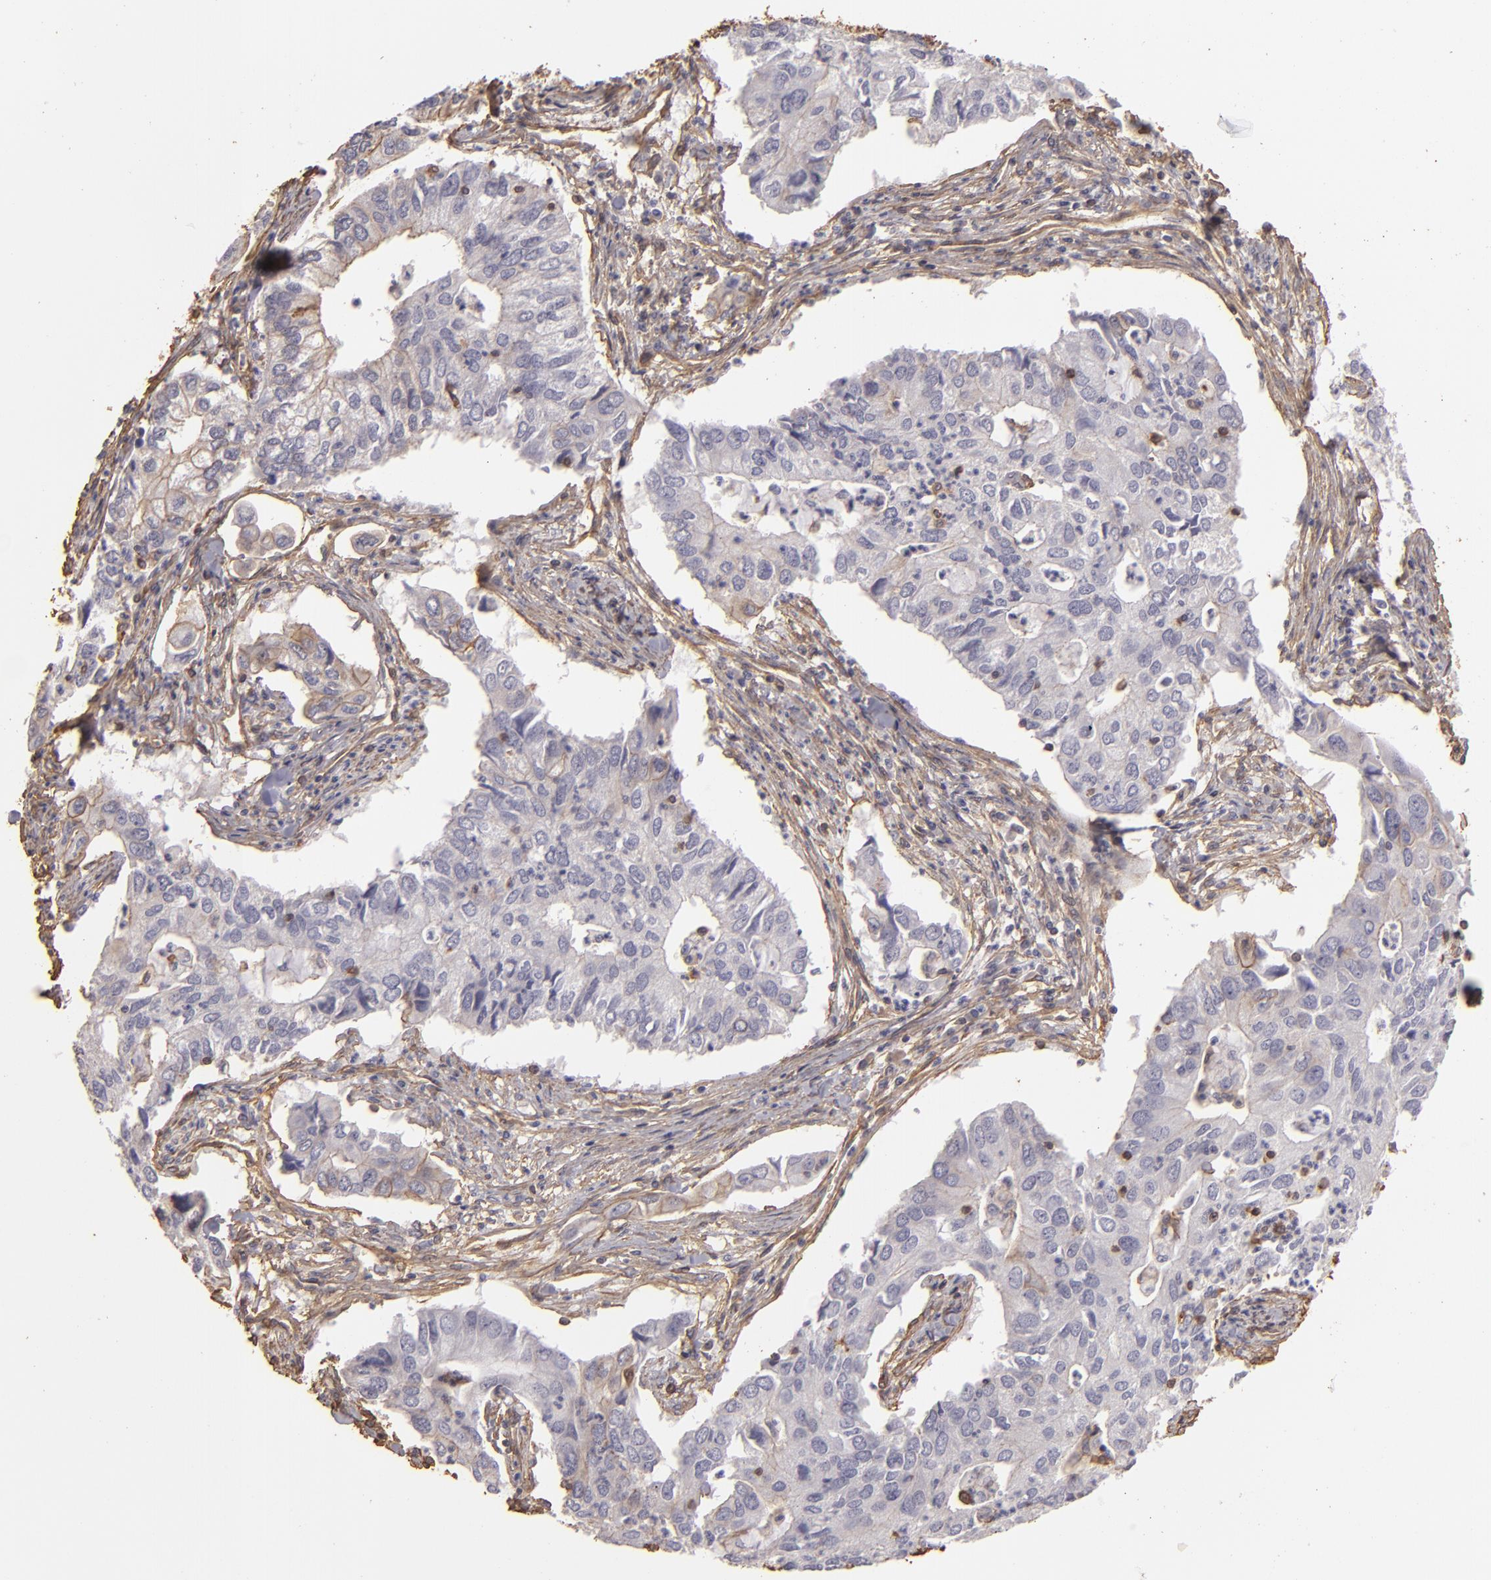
{"staining": {"intensity": "negative", "quantity": "none", "location": "none"}, "tissue": "lung cancer", "cell_type": "Tumor cells", "image_type": "cancer", "snomed": [{"axis": "morphology", "description": "Adenocarcinoma, NOS"}, {"axis": "topography", "description": "Lung"}], "caption": "High magnification brightfield microscopy of lung adenocarcinoma stained with DAB (brown) and counterstained with hematoxylin (blue): tumor cells show no significant positivity.", "gene": "HSPB6", "patient": {"sex": "male", "age": 48}}